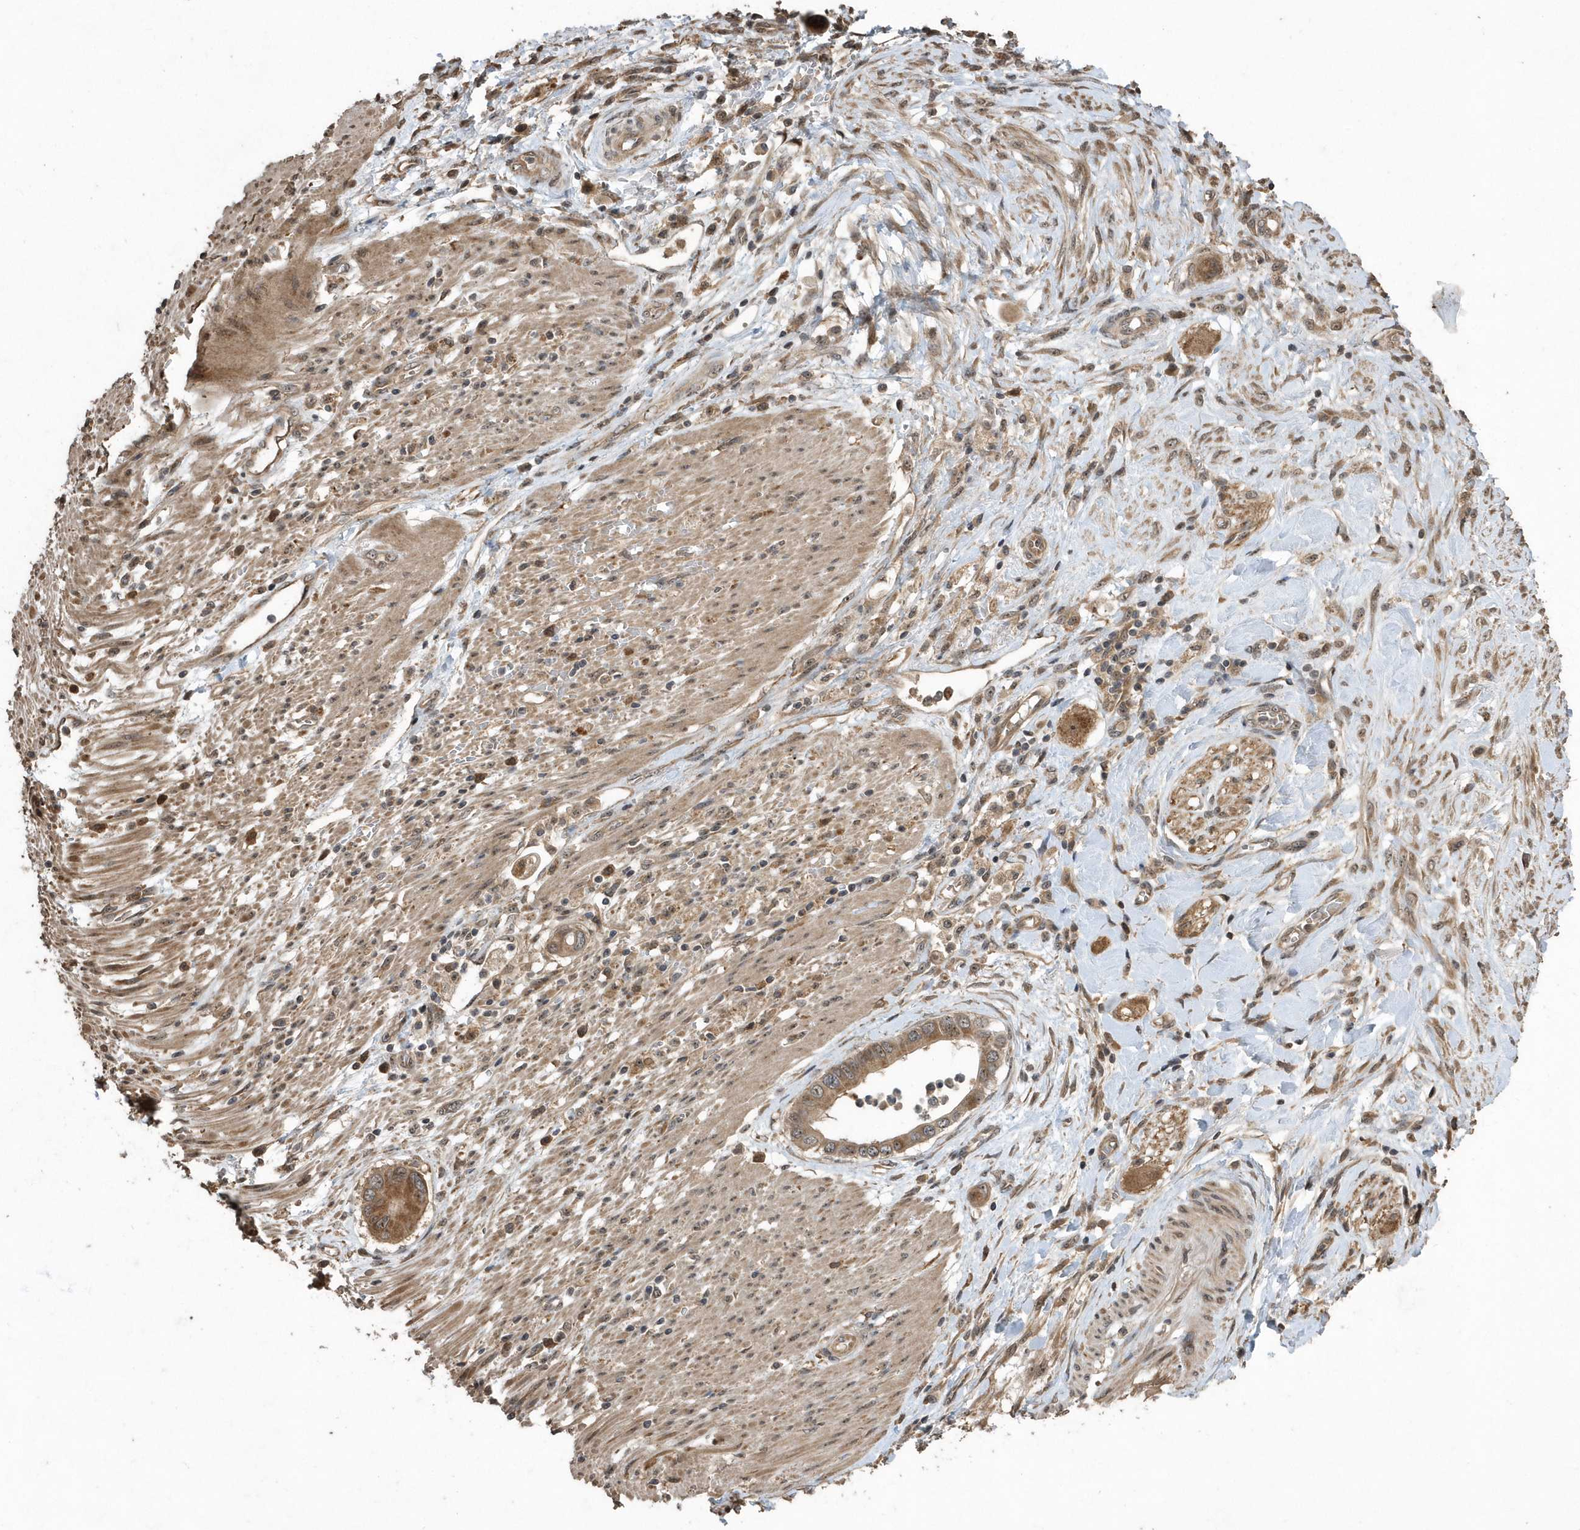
{"staining": {"intensity": "moderate", "quantity": ">75%", "location": "cytoplasmic/membranous"}, "tissue": "pancreatic cancer", "cell_type": "Tumor cells", "image_type": "cancer", "snomed": [{"axis": "morphology", "description": "Adenocarcinoma, NOS"}, {"axis": "topography", "description": "Pancreas"}], "caption": "Pancreatic cancer was stained to show a protein in brown. There is medium levels of moderate cytoplasmic/membranous staining in approximately >75% of tumor cells.", "gene": "WASHC5", "patient": {"sex": "male", "age": 68}}